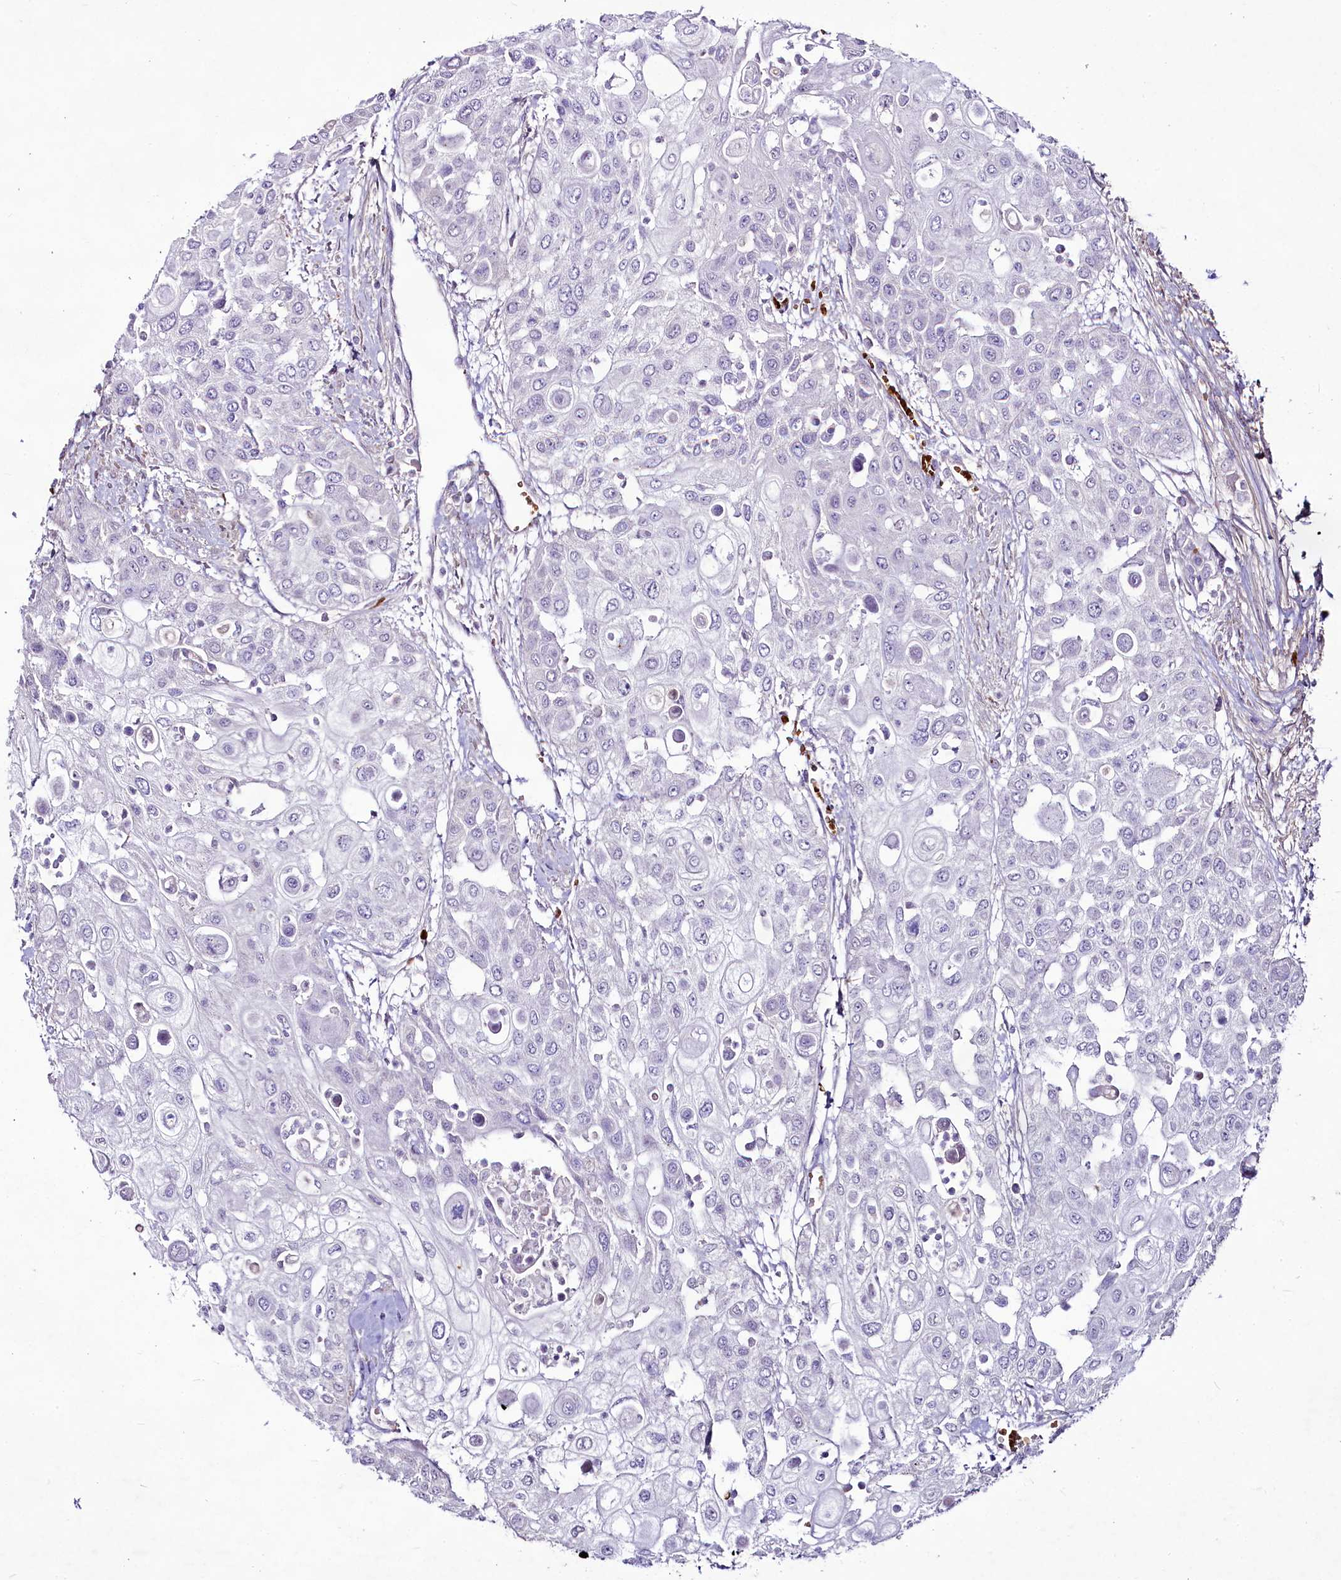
{"staining": {"intensity": "negative", "quantity": "none", "location": "none"}, "tissue": "urothelial cancer", "cell_type": "Tumor cells", "image_type": "cancer", "snomed": [{"axis": "morphology", "description": "Urothelial carcinoma, High grade"}, {"axis": "topography", "description": "Urinary bladder"}], "caption": "The histopathology image exhibits no staining of tumor cells in high-grade urothelial carcinoma. The staining was performed using DAB to visualize the protein expression in brown, while the nuclei were stained in blue with hematoxylin (Magnification: 20x).", "gene": "SUSD3", "patient": {"sex": "female", "age": 79}}